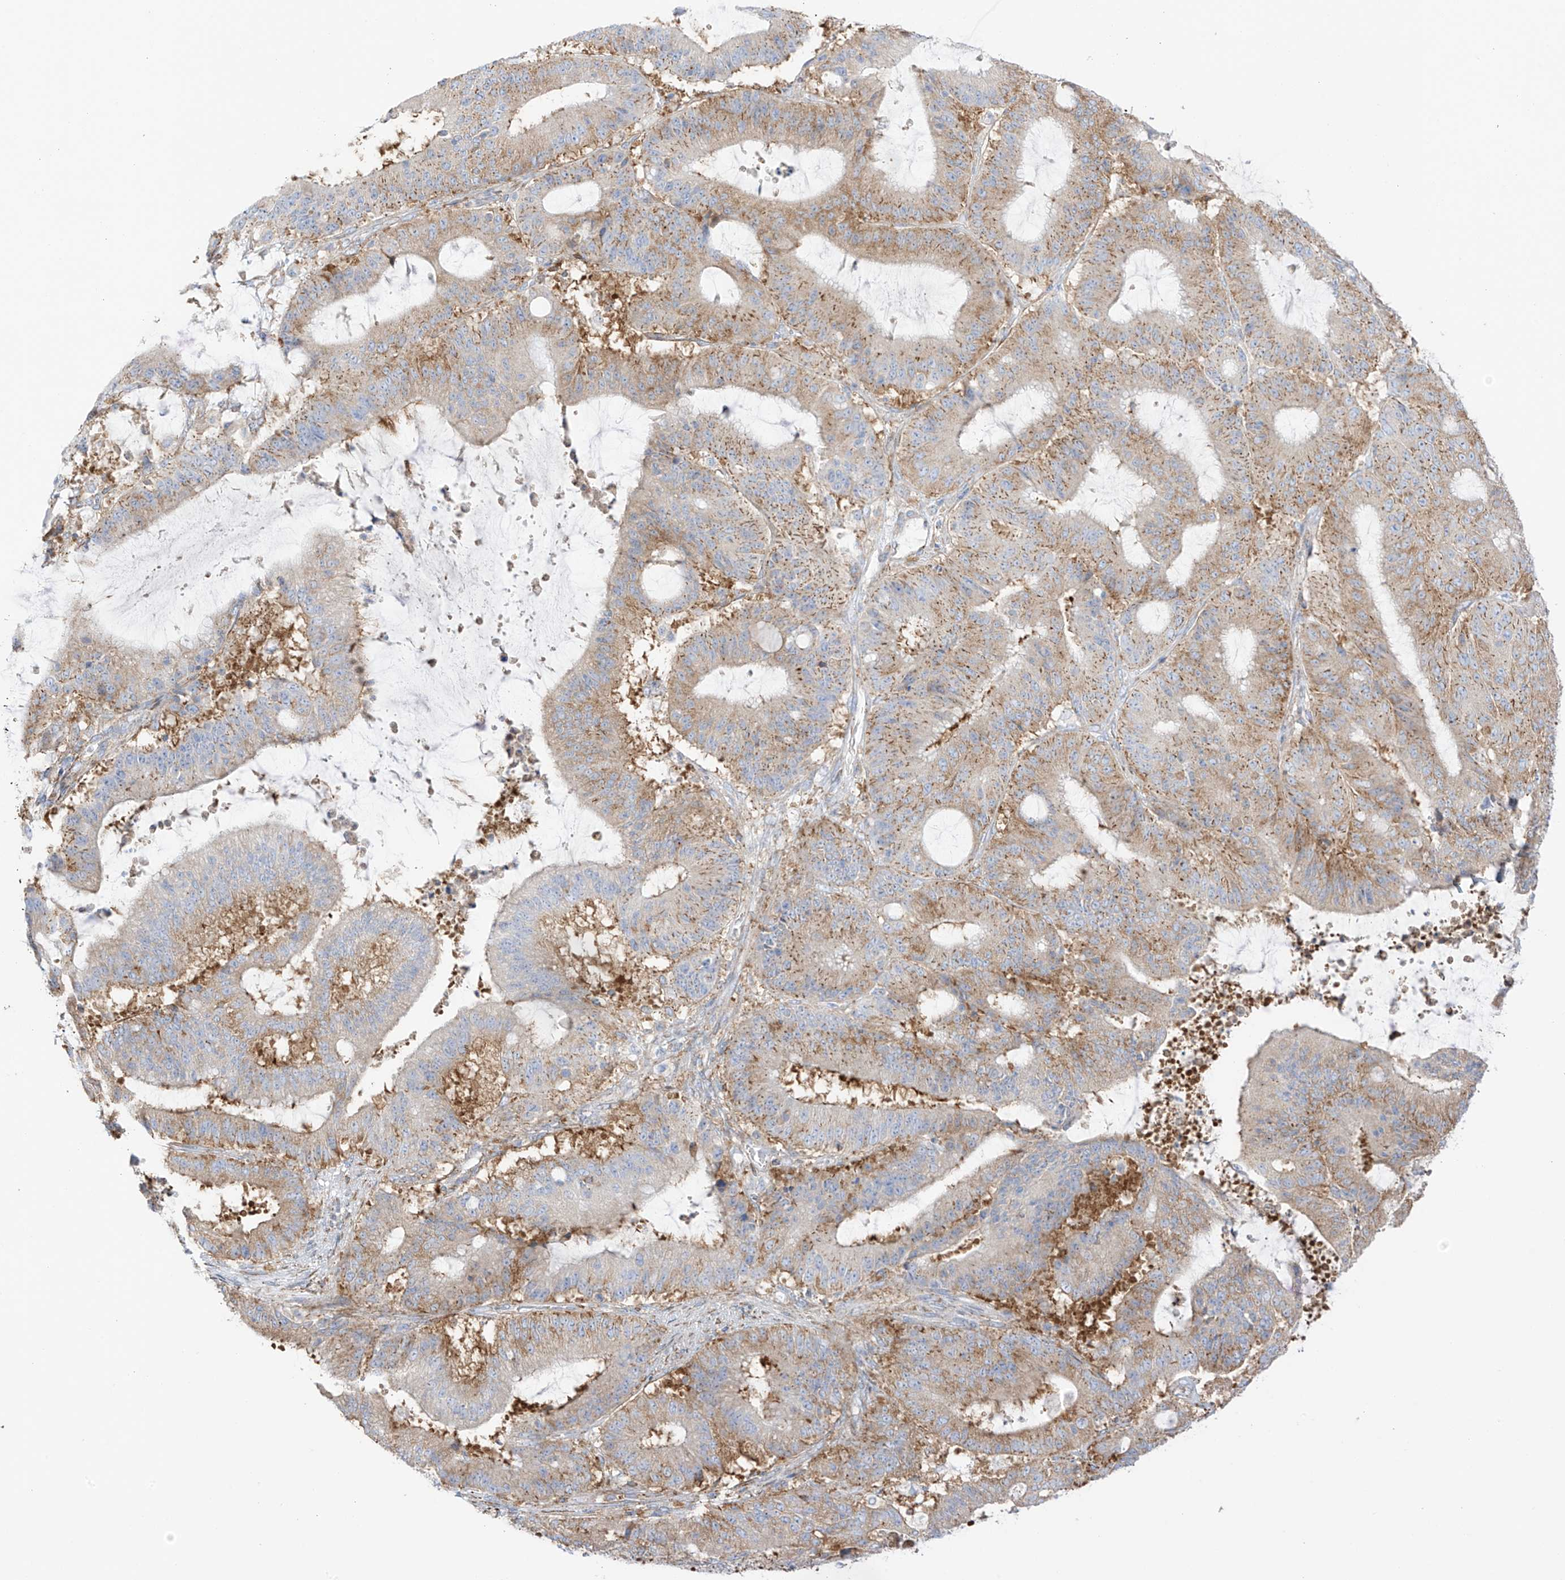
{"staining": {"intensity": "moderate", "quantity": ">75%", "location": "cytoplasmic/membranous"}, "tissue": "liver cancer", "cell_type": "Tumor cells", "image_type": "cancer", "snomed": [{"axis": "morphology", "description": "Normal tissue, NOS"}, {"axis": "morphology", "description": "Cholangiocarcinoma"}, {"axis": "topography", "description": "Liver"}, {"axis": "topography", "description": "Peripheral nerve tissue"}], "caption": "A high-resolution histopathology image shows IHC staining of liver cancer, which exhibits moderate cytoplasmic/membranous staining in about >75% of tumor cells.", "gene": "XKR3", "patient": {"sex": "female", "age": 73}}